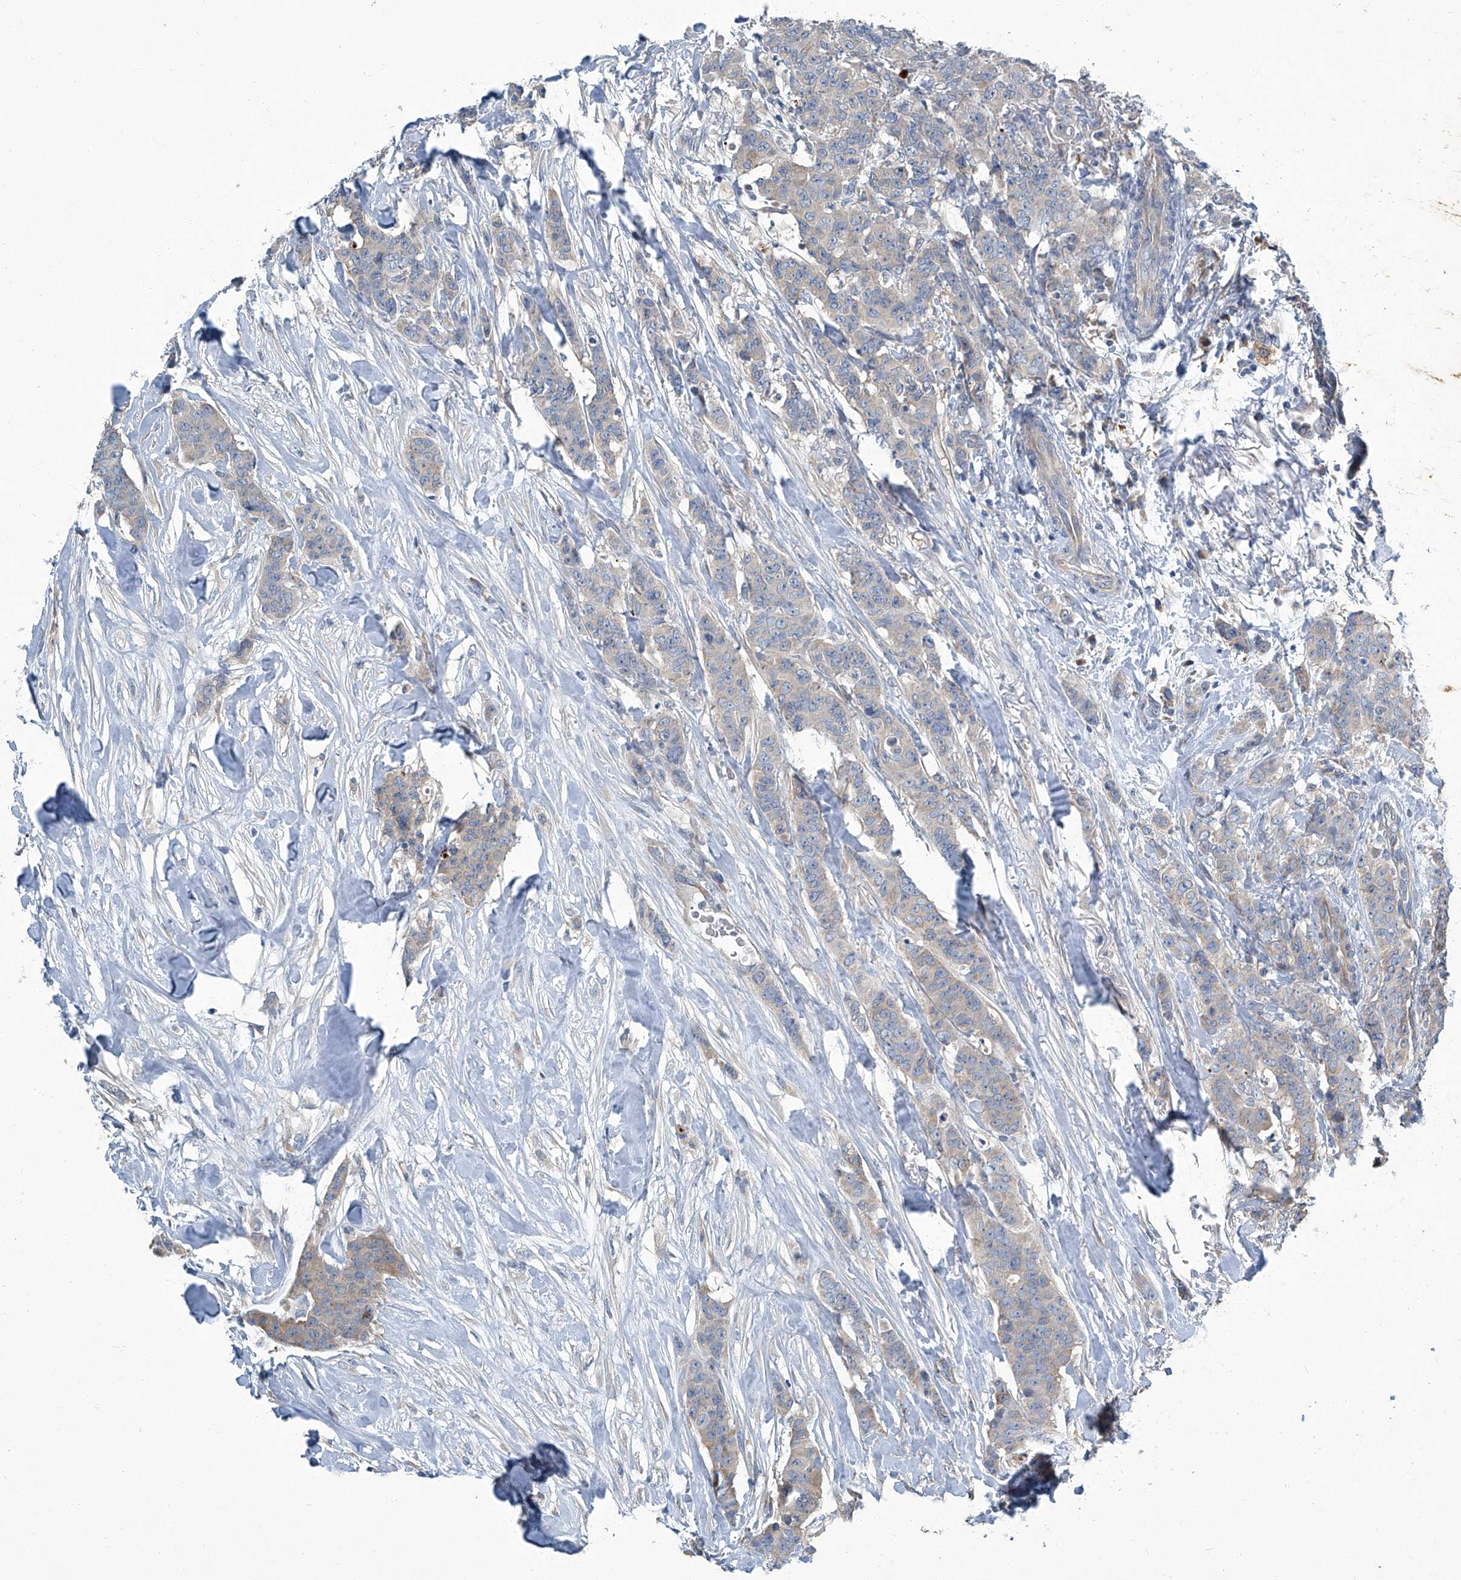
{"staining": {"intensity": "weak", "quantity": "<25%", "location": "cytoplasmic/membranous"}, "tissue": "breast cancer", "cell_type": "Tumor cells", "image_type": "cancer", "snomed": [{"axis": "morphology", "description": "Duct carcinoma"}, {"axis": "topography", "description": "Breast"}], "caption": "Protein analysis of intraductal carcinoma (breast) demonstrates no significant staining in tumor cells.", "gene": "SLC26A11", "patient": {"sex": "female", "age": 40}}